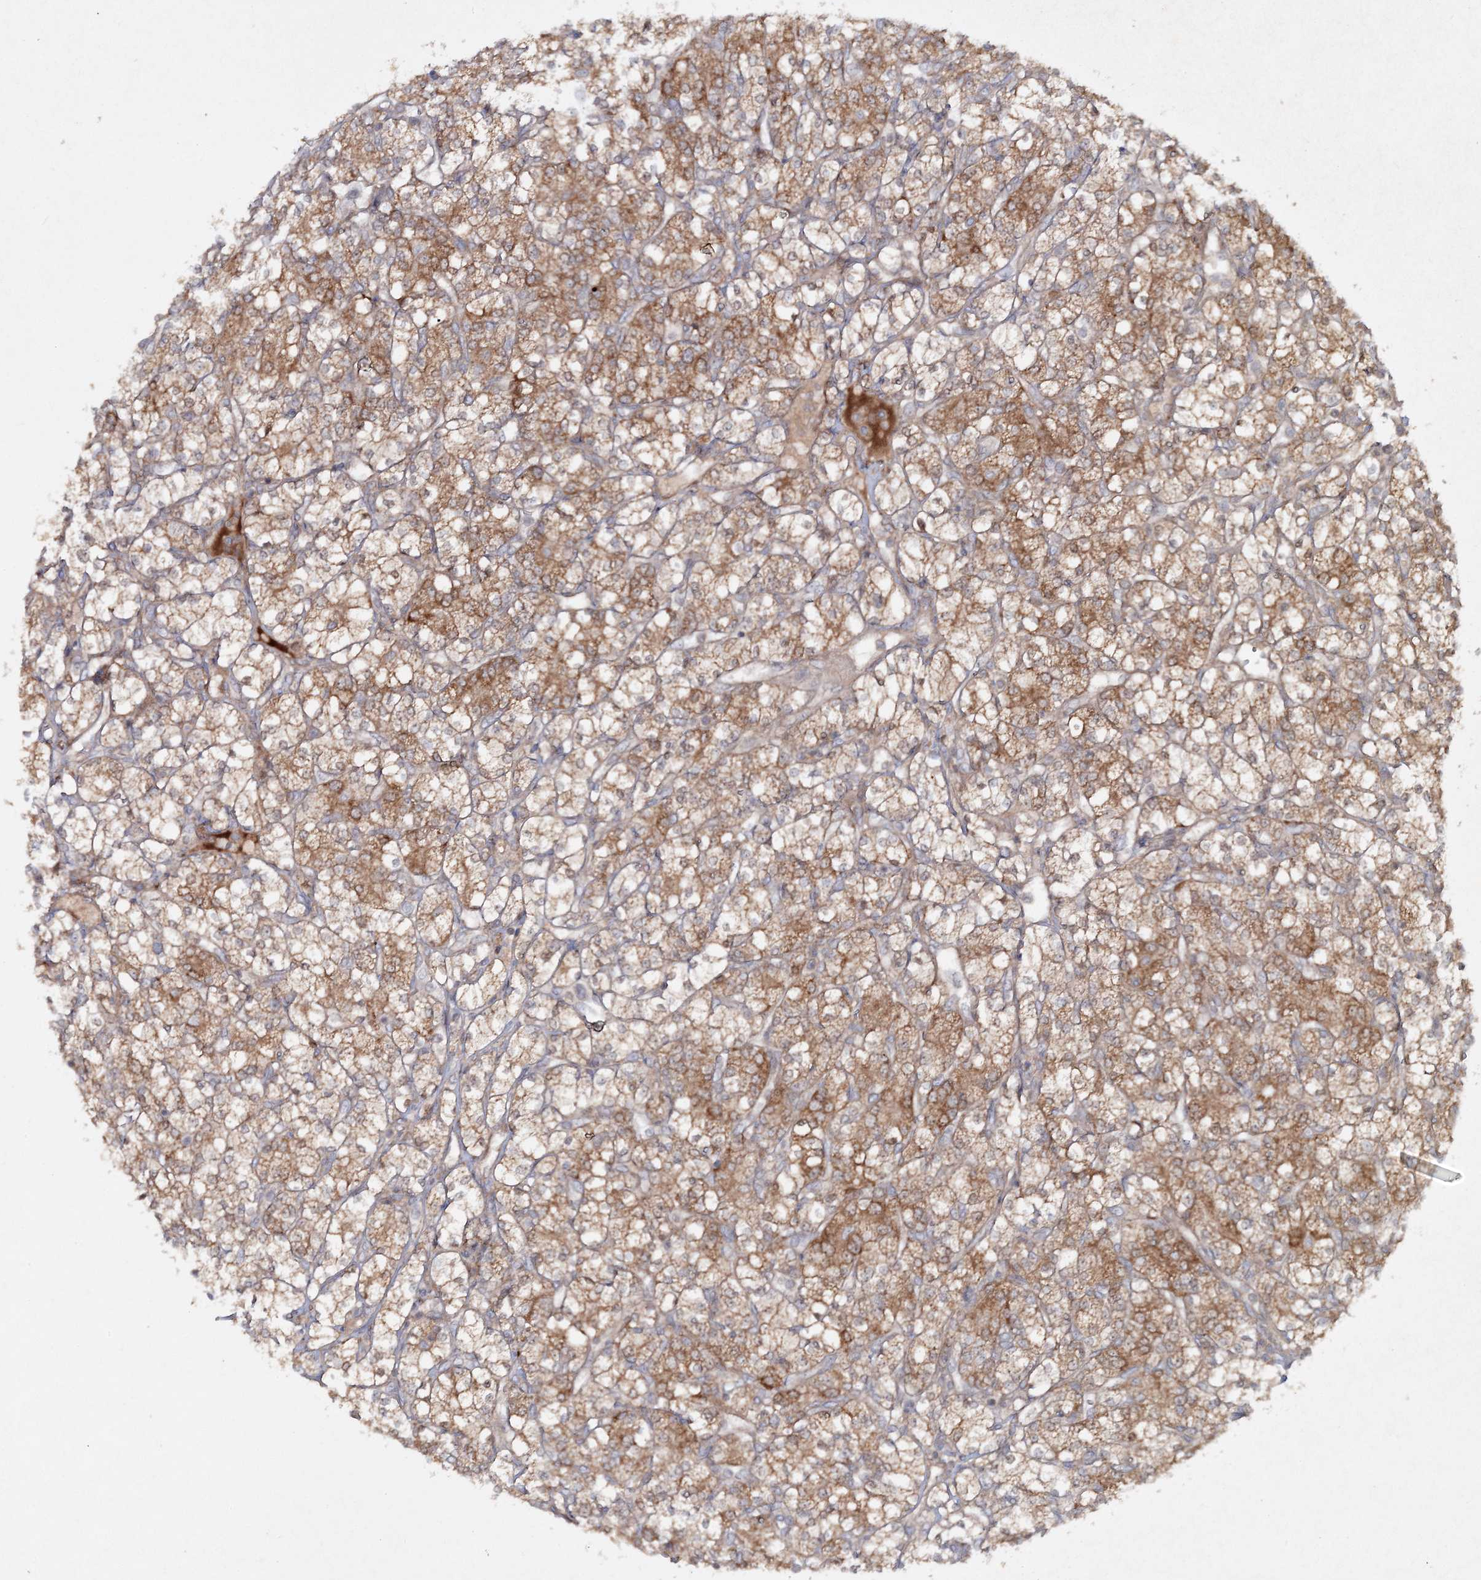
{"staining": {"intensity": "moderate", "quantity": ">75%", "location": "cytoplasmic/membranous"}, "tissue": "renal cancer", "cell_type": "Tumor cells", "image_type": "cancer", "snomed": [{"axis": "morphology", "description": "Adenocarcinoma, NOS"}, {"axis": "topography", "description": "Kidney"}], "caption": "IHC of renal cancer shows medium levels of moderate cytoplasmic/membranous positivity in approximately >75% of tumor cells.", "gene": "MOCS2", "patient": {"sex": "male", "age": 77}}